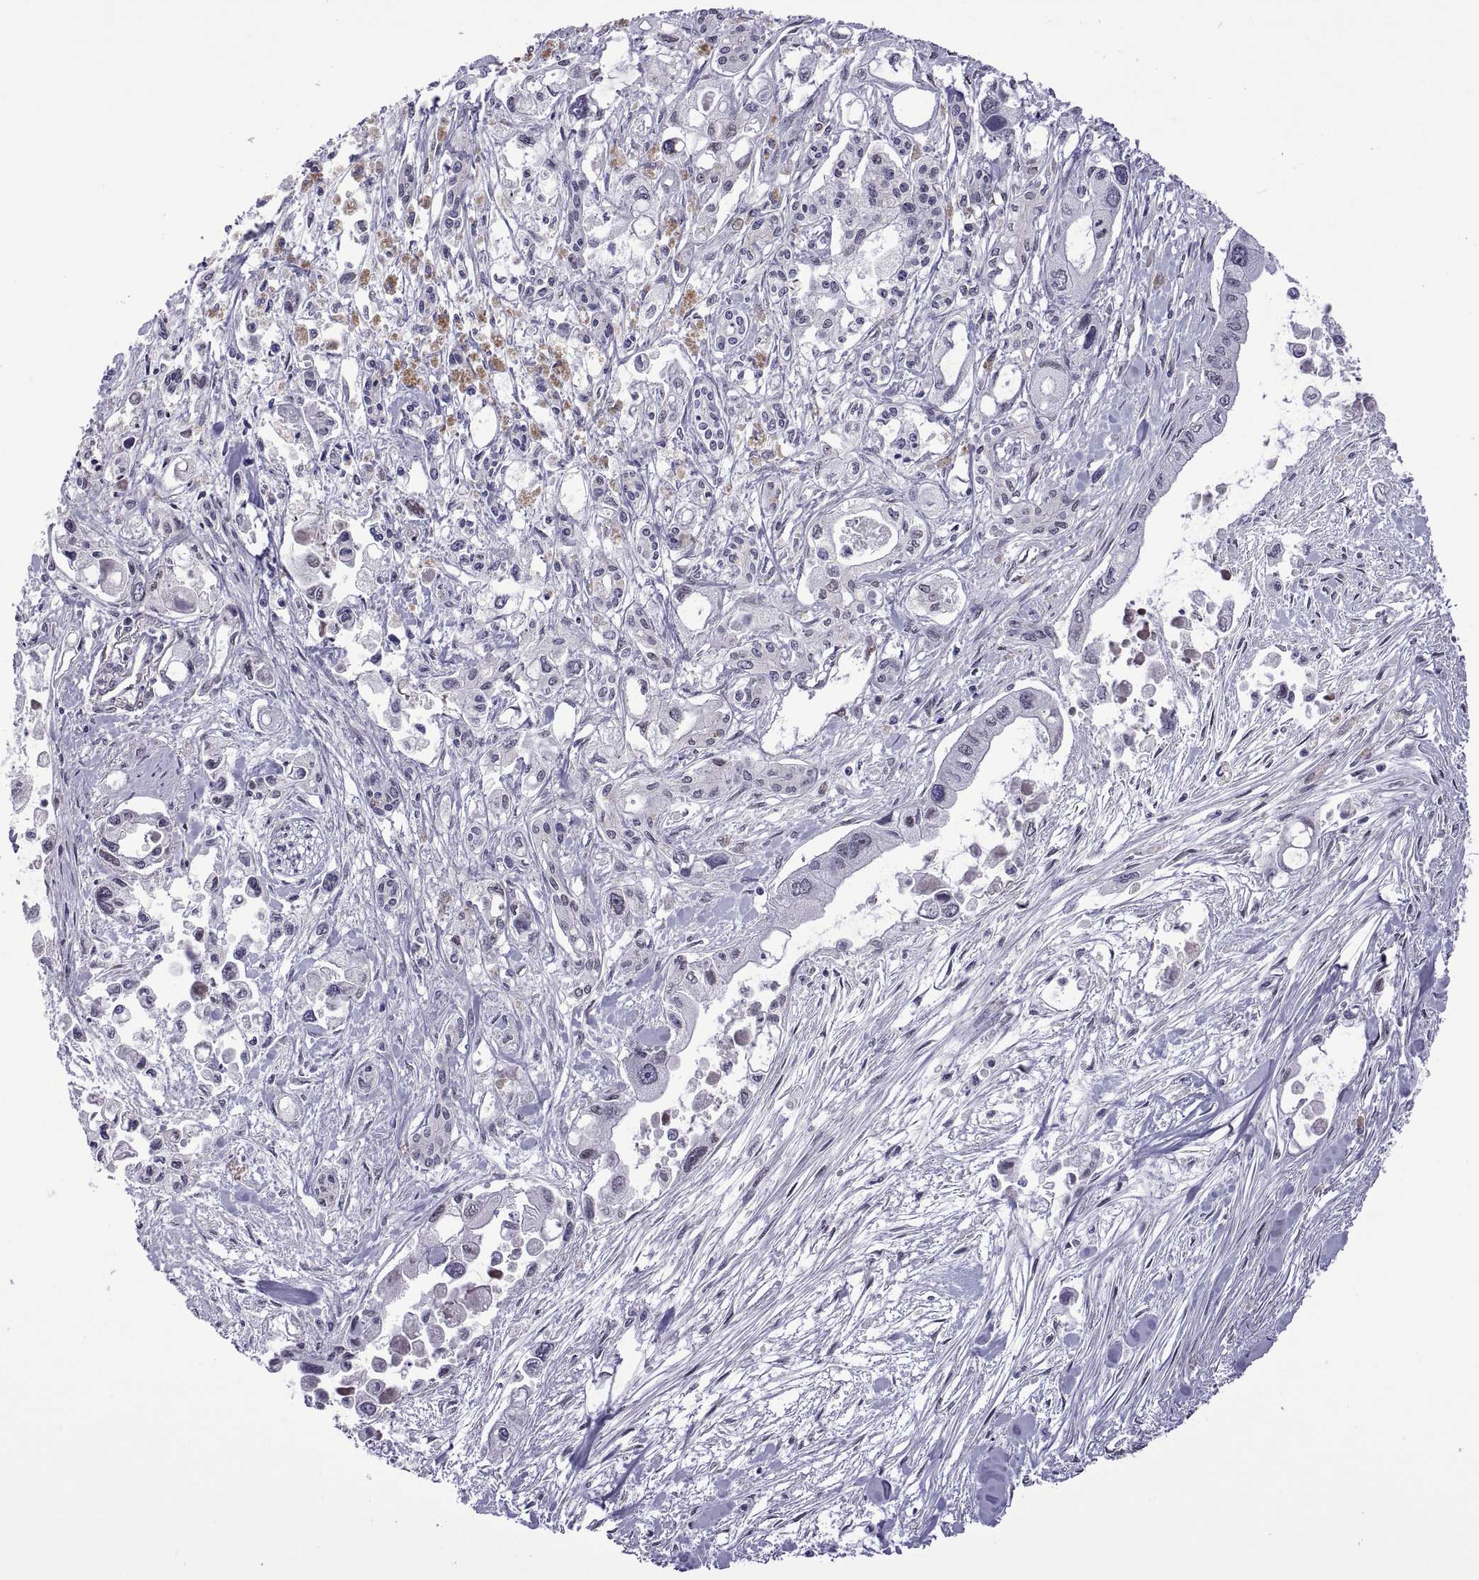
{"staining": {"intensity": "negative", "quantity": "none", "location": "none"}, "tissue": "pancreatic cancer", "cell_type": "Tumor cells", "image_type": "cancer", "snomed": [{"axis": "morphology", "description": "Adenocarcinoma, NOS"}, {"axis": "topography", "description": "Pancreas"}], "caption": "This is an immunohistochemistry photomicrograph of human pancreatic cancer. There is no staining in tumor cells.", "gene": "NR4A1", "patient": {"sex": "female", "age": 61}}